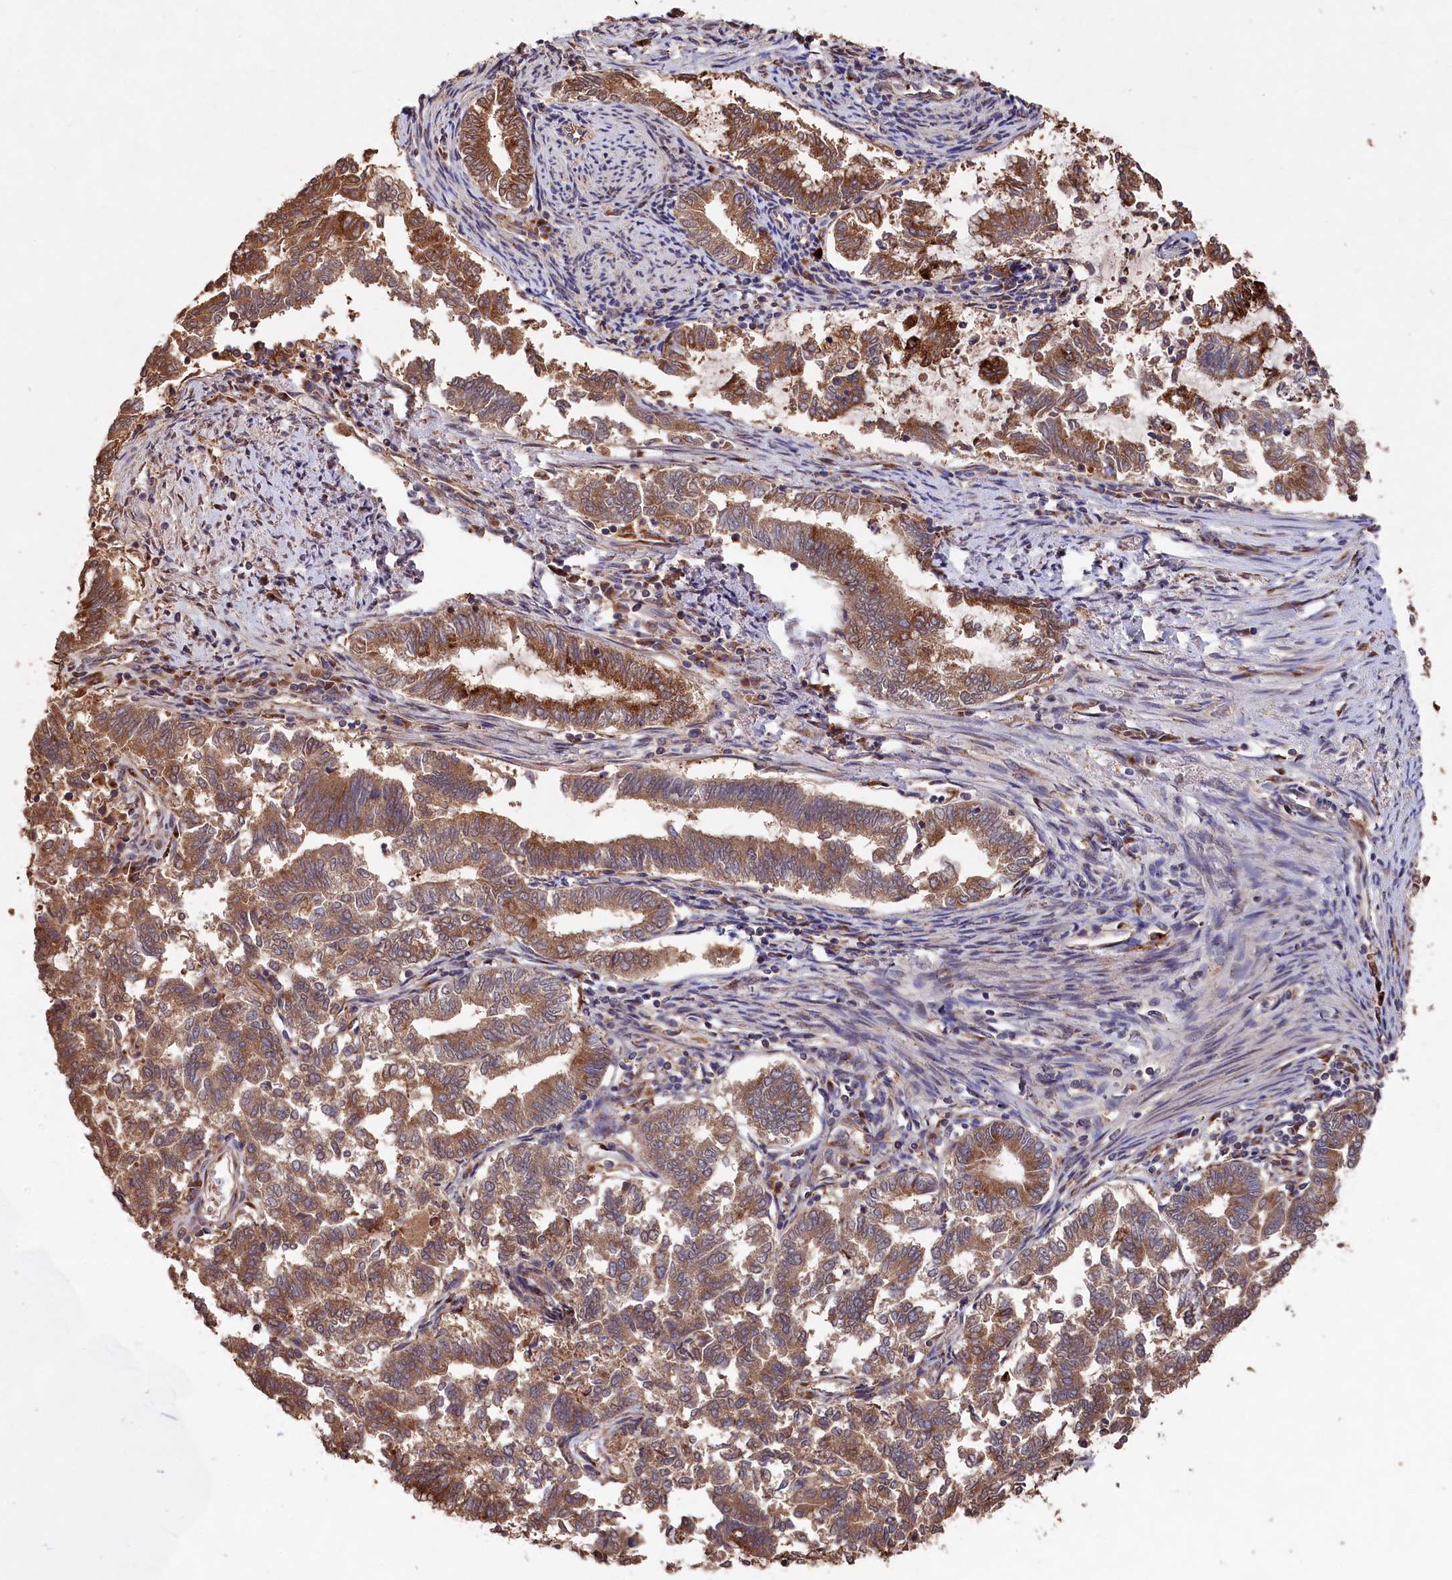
{"staining": {"intensity": "moderate", "quantity": ">75%", "location": "cytoplasmic/membranous"}, "tissue": "endometrial cancer", "cell_type": "Tumor cells", "image_type": "cancer", "snomed": [{"axis": "morphology", "description": "Adenocarcinoma, NOS"}, {"axis": "topography", "description": "Endometrium"}], "caption": "Immunohistochemical staining of endometrial cancer demonstrates moderate cytoplasmic/membranous protein positivity in about >75% of tumor cells. (Stains: DAB (3,3'-diaminobenzidine) in brown, nuclei in blue, Microscopy: brightfield microscopy at high magnification).", "gene": "NAA60", "patient": {"sex": "female", "age": 79}}